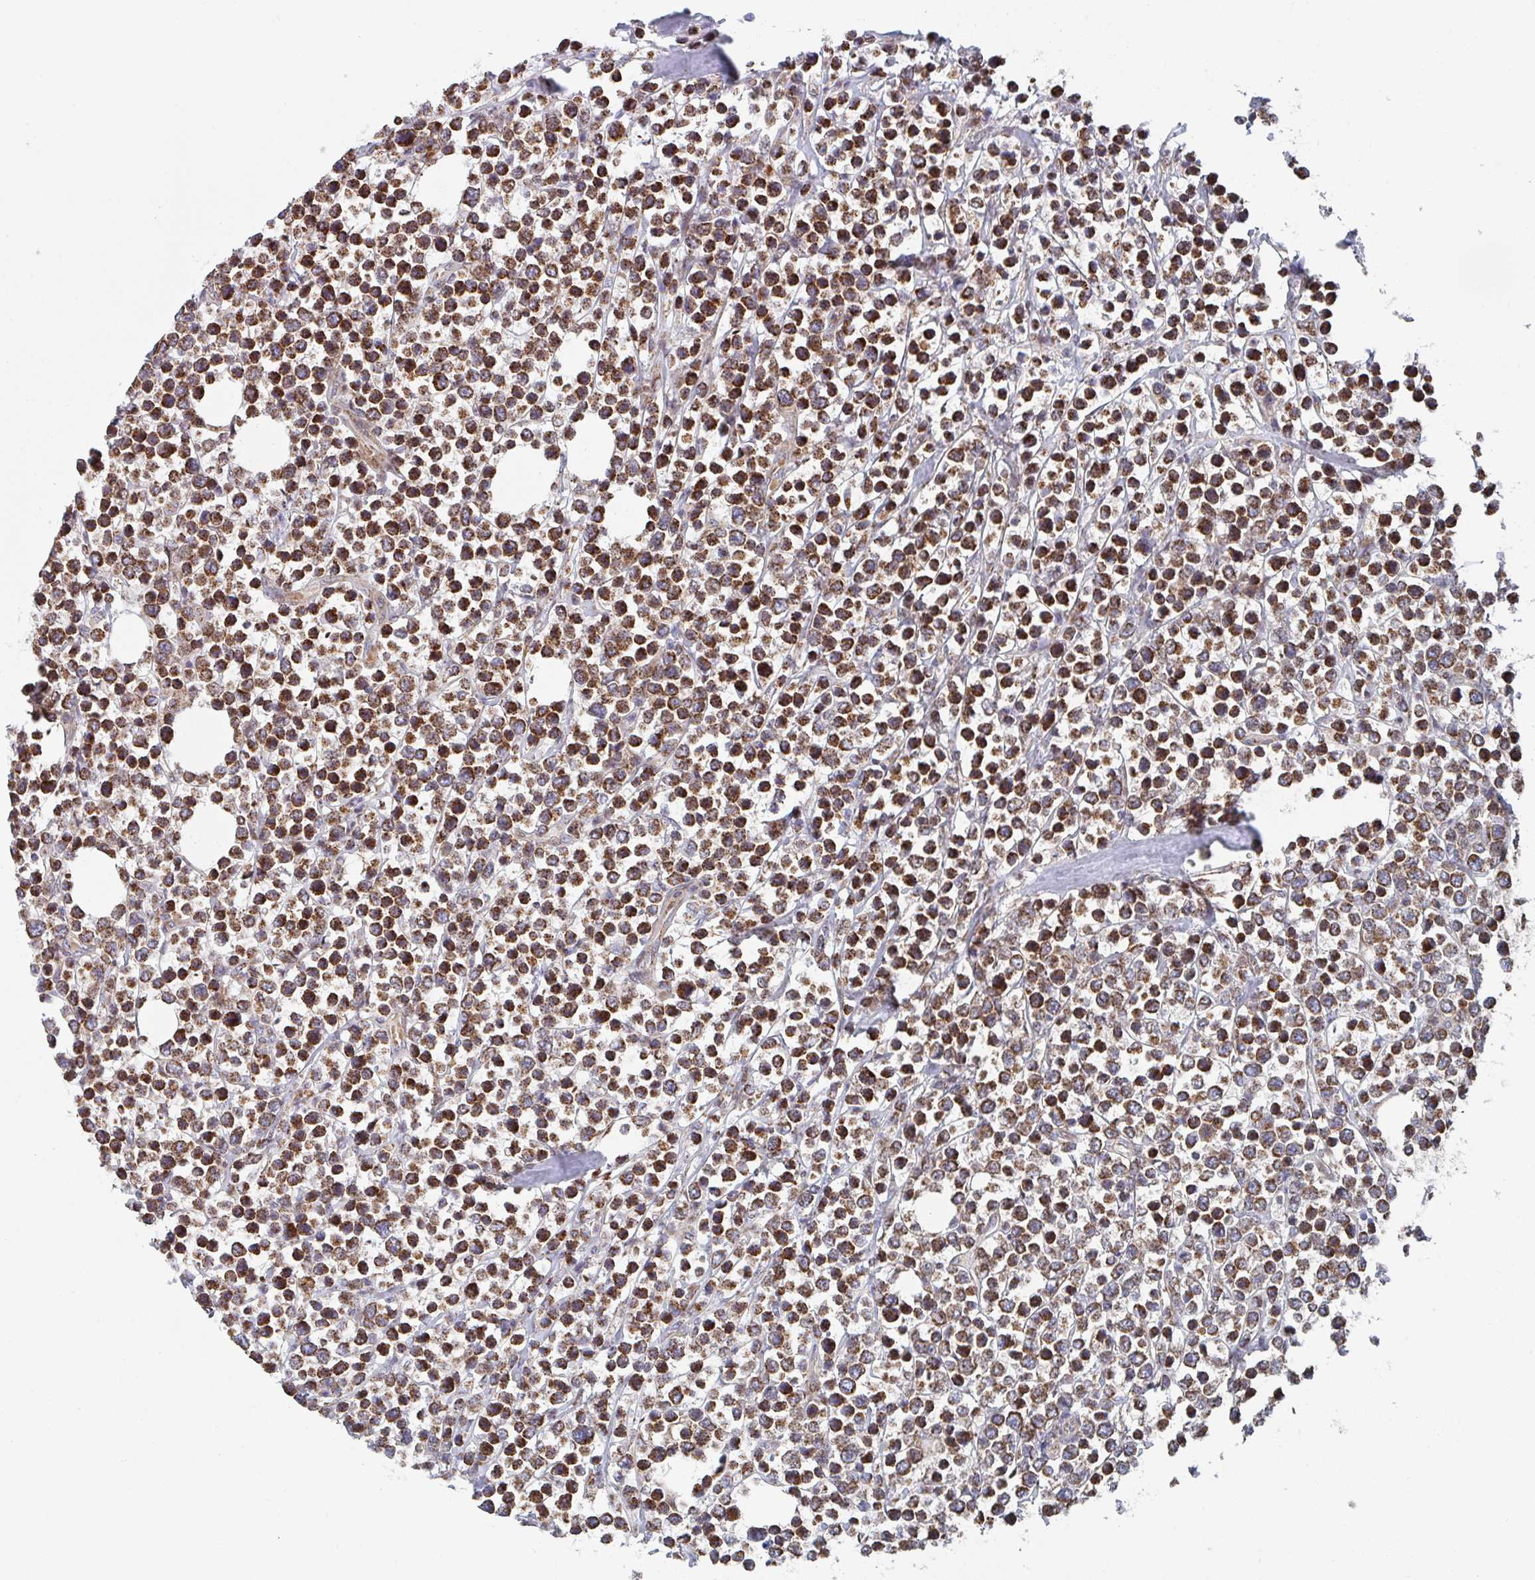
{"staining": {"intensity": "strong", "quantity": ">75%", "location": "cytoplasmic/membranous"}, "tissue": "lymphoma", "cell_type": "Tumor cells", "image_type": "cancer", "snomed": [{"axis": "morphology", "description": "Malignant lymphoma, non-Hodgkin's type, Low grade"}, {"axis": "topography", "description": "Lymph node"}], "caption": "Lymphoma tissue demonstrates strong cytoplasmic/membranous positivity in about >75% of tumor cells", "gene": "ZNF644", "patient": {"sex": "male", "age": 60}}